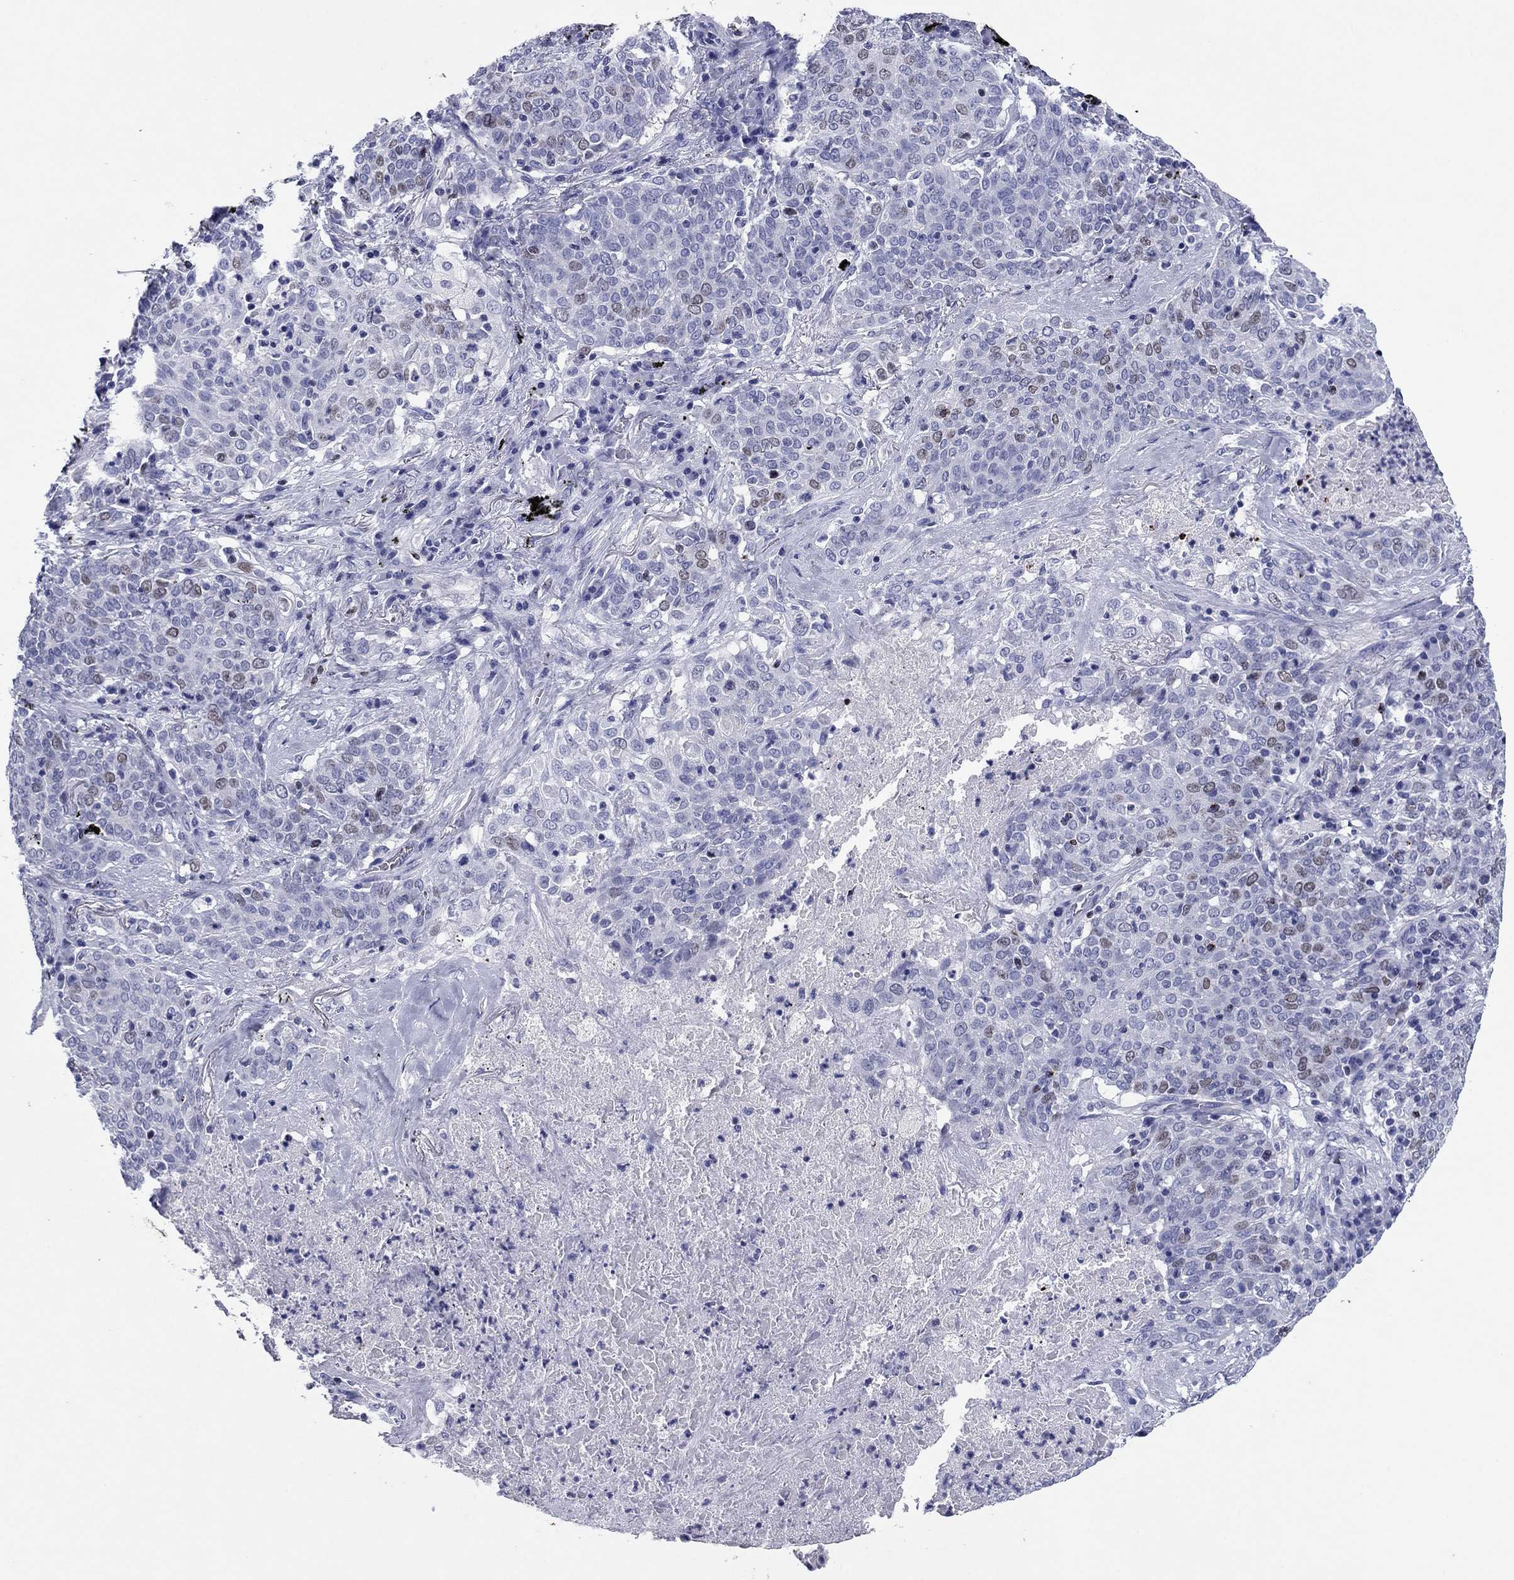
{"staining": {"intensity": "negative", "quantity": "none", "location": "none"}, "tissue": "lung cancer", "cell_type": "Tumor cells", "image_type": "cancer", "snomed": [{"axis": "morphology", "description": "Squamous cell carcinoma, NOS"}, {"axis": "topography", "description": "Lung"}], "caption": "Lung cancer was stained to show a protein in brown. There is no significant staining in tumor cells.", "gene": "GZMK", "patient": {"sex": "male", "age": 82}}